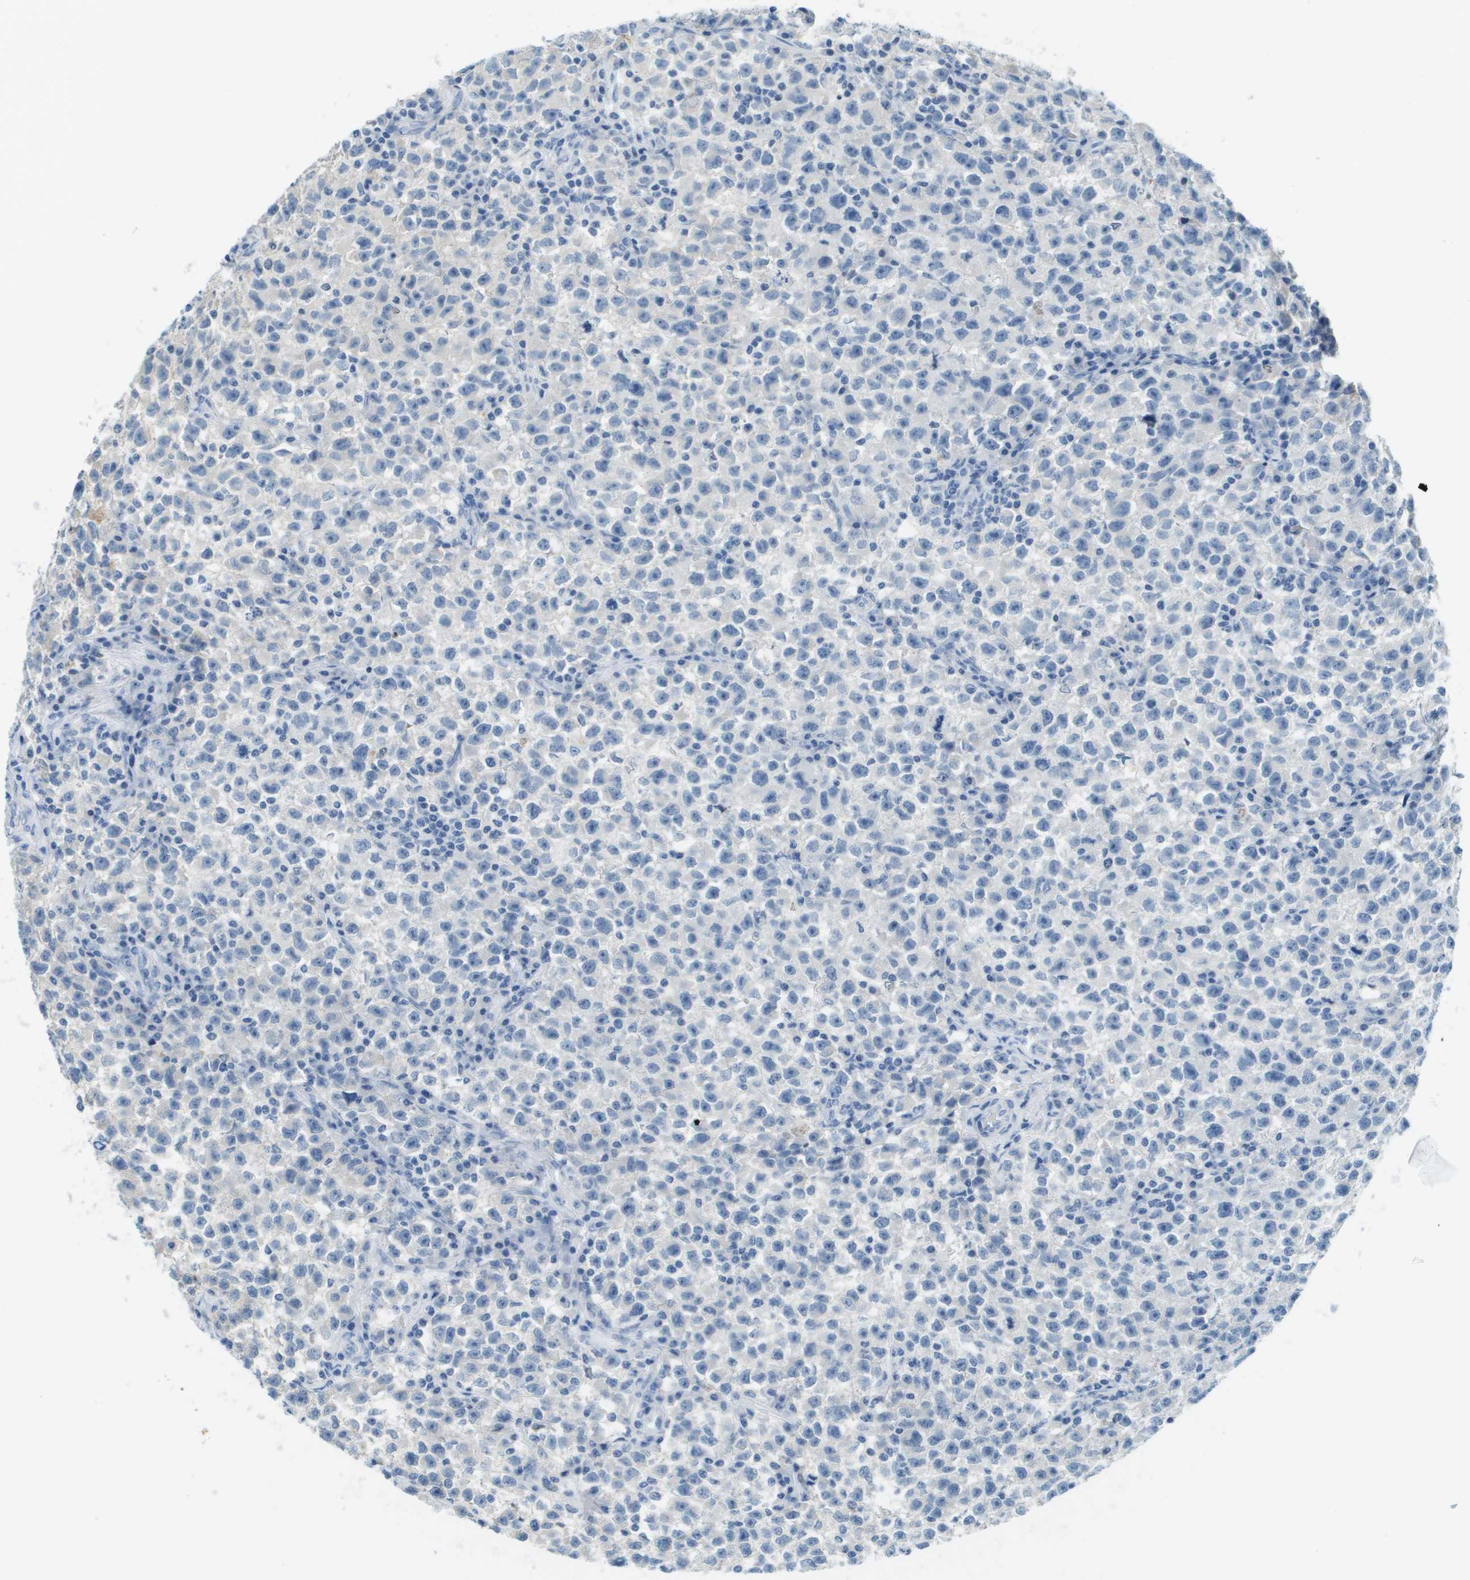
{"staining": {"intensity": "negative", "quantity": "none", "location": "none"}, "tissue": "testis cancer", "cell_type": "Tumor cells", "image_type": "cancer", "snomed": [{"axis": "morphology", "description": "Seminoma, NOS"}, {"axis": "topography", "description": "Testis"}], "caption": "Immunohistochemistry micrograph of neoplastic tissue: testis cancer stained with DAB (3,3'-diaminobenzidine) reveals no significant protein positivity in tumor cells.", "gene": "CDHR2", "patient": {"sex": "male", "age": 22}}